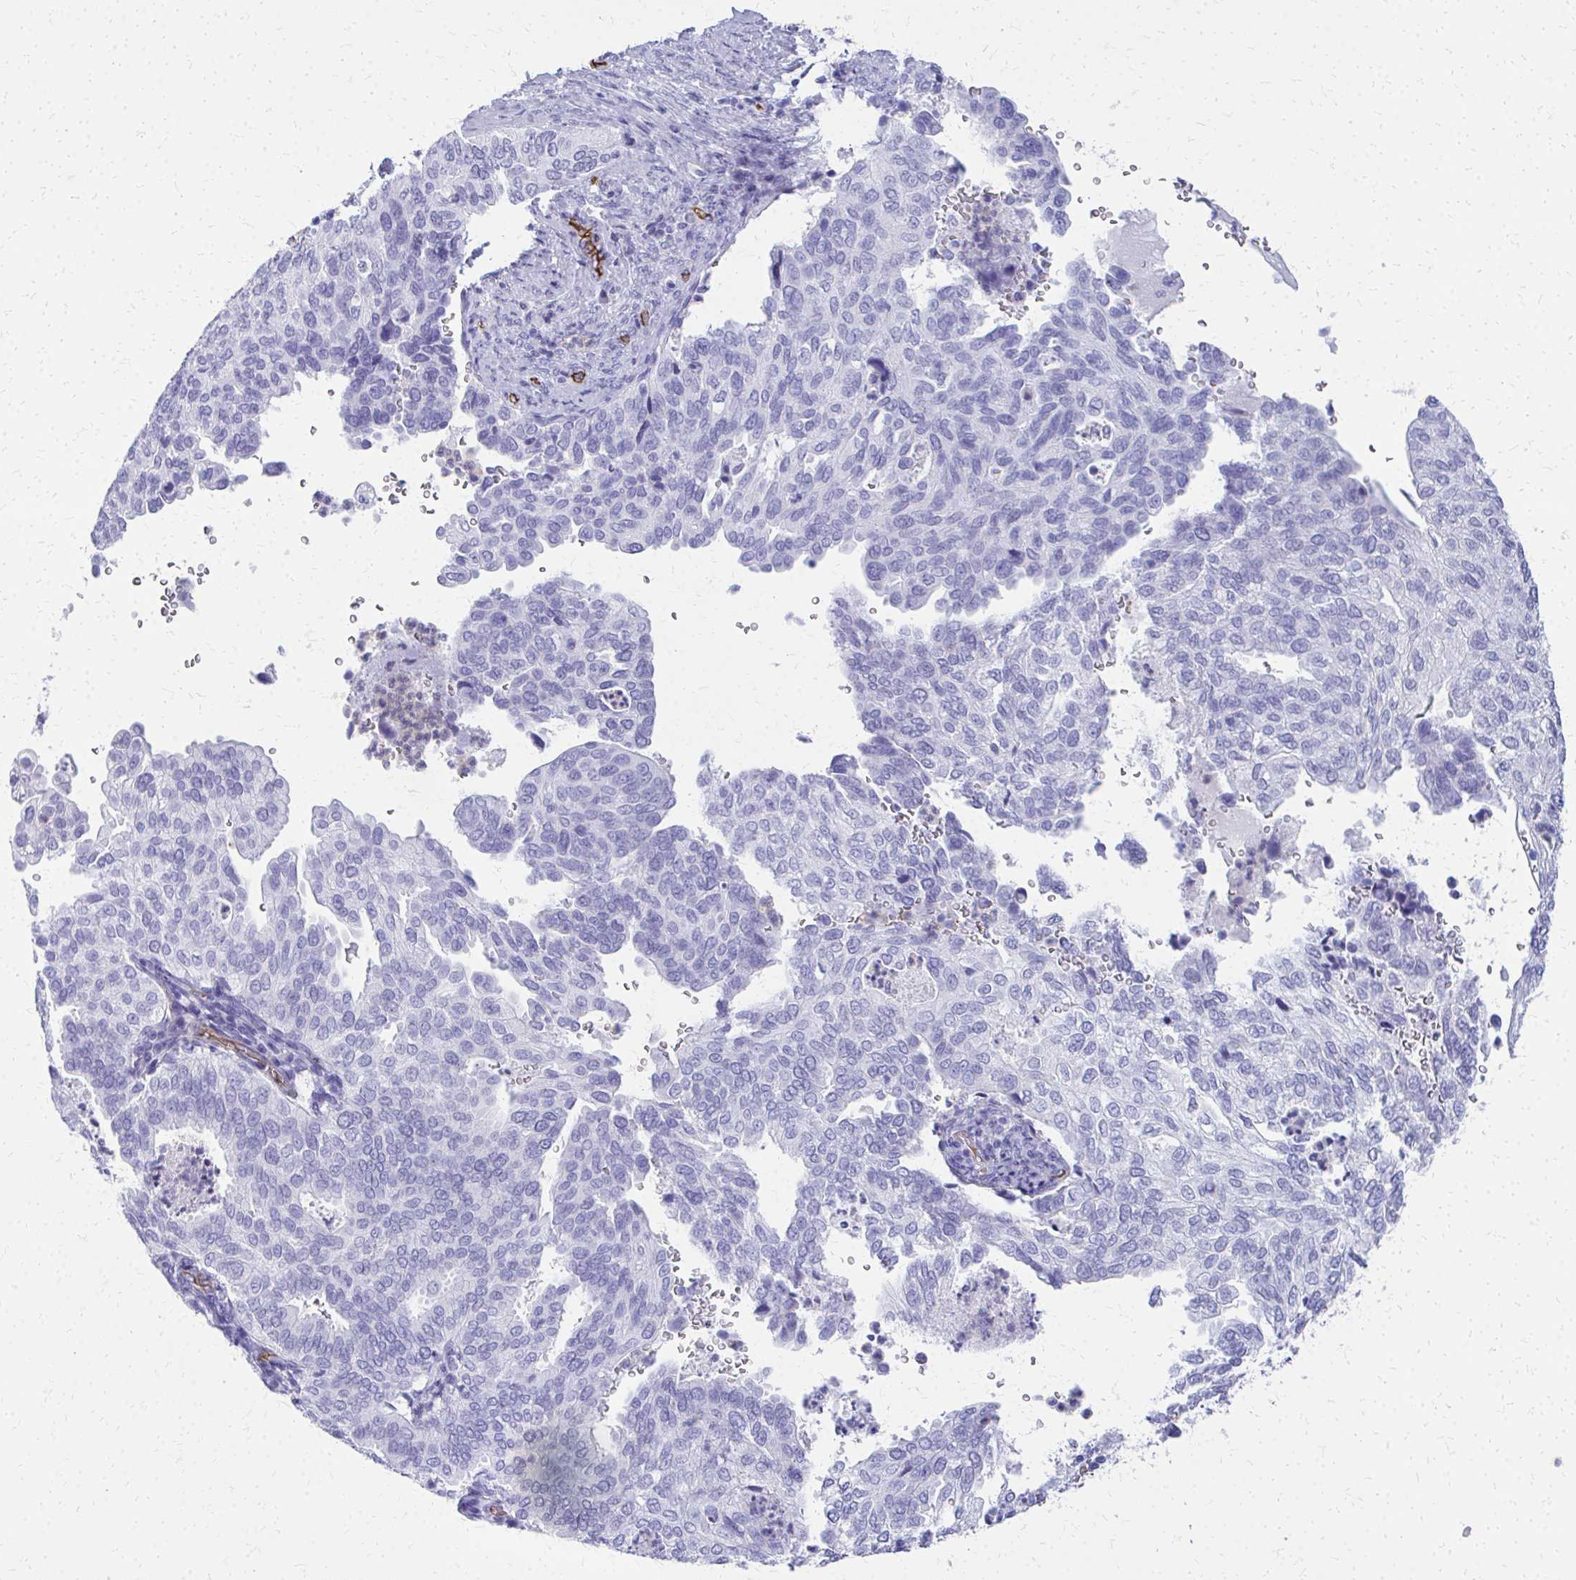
{"staining": {"intensity": "negative", "quantity": "none", "location": "none"}, "tissue": "cervical cancer", "cell_type": "Tumor cells", "image_type": "cancer", "snomed": [{"axis": "morphology", "description": "Squamous cell carcinoma, NOS"}, {"axis": "topography", "description": "Cervix"}], "caption": "DAB (3,3'-diaminobenzidine) immunohistochemical staining of human cervical squamous cell carcinoma reveals no significant expression in tumor cells. (IHC, brightfield microscopy, high magnification).", "gene": "TPSG1", "patient": {"sex": "female", "age": 38}}